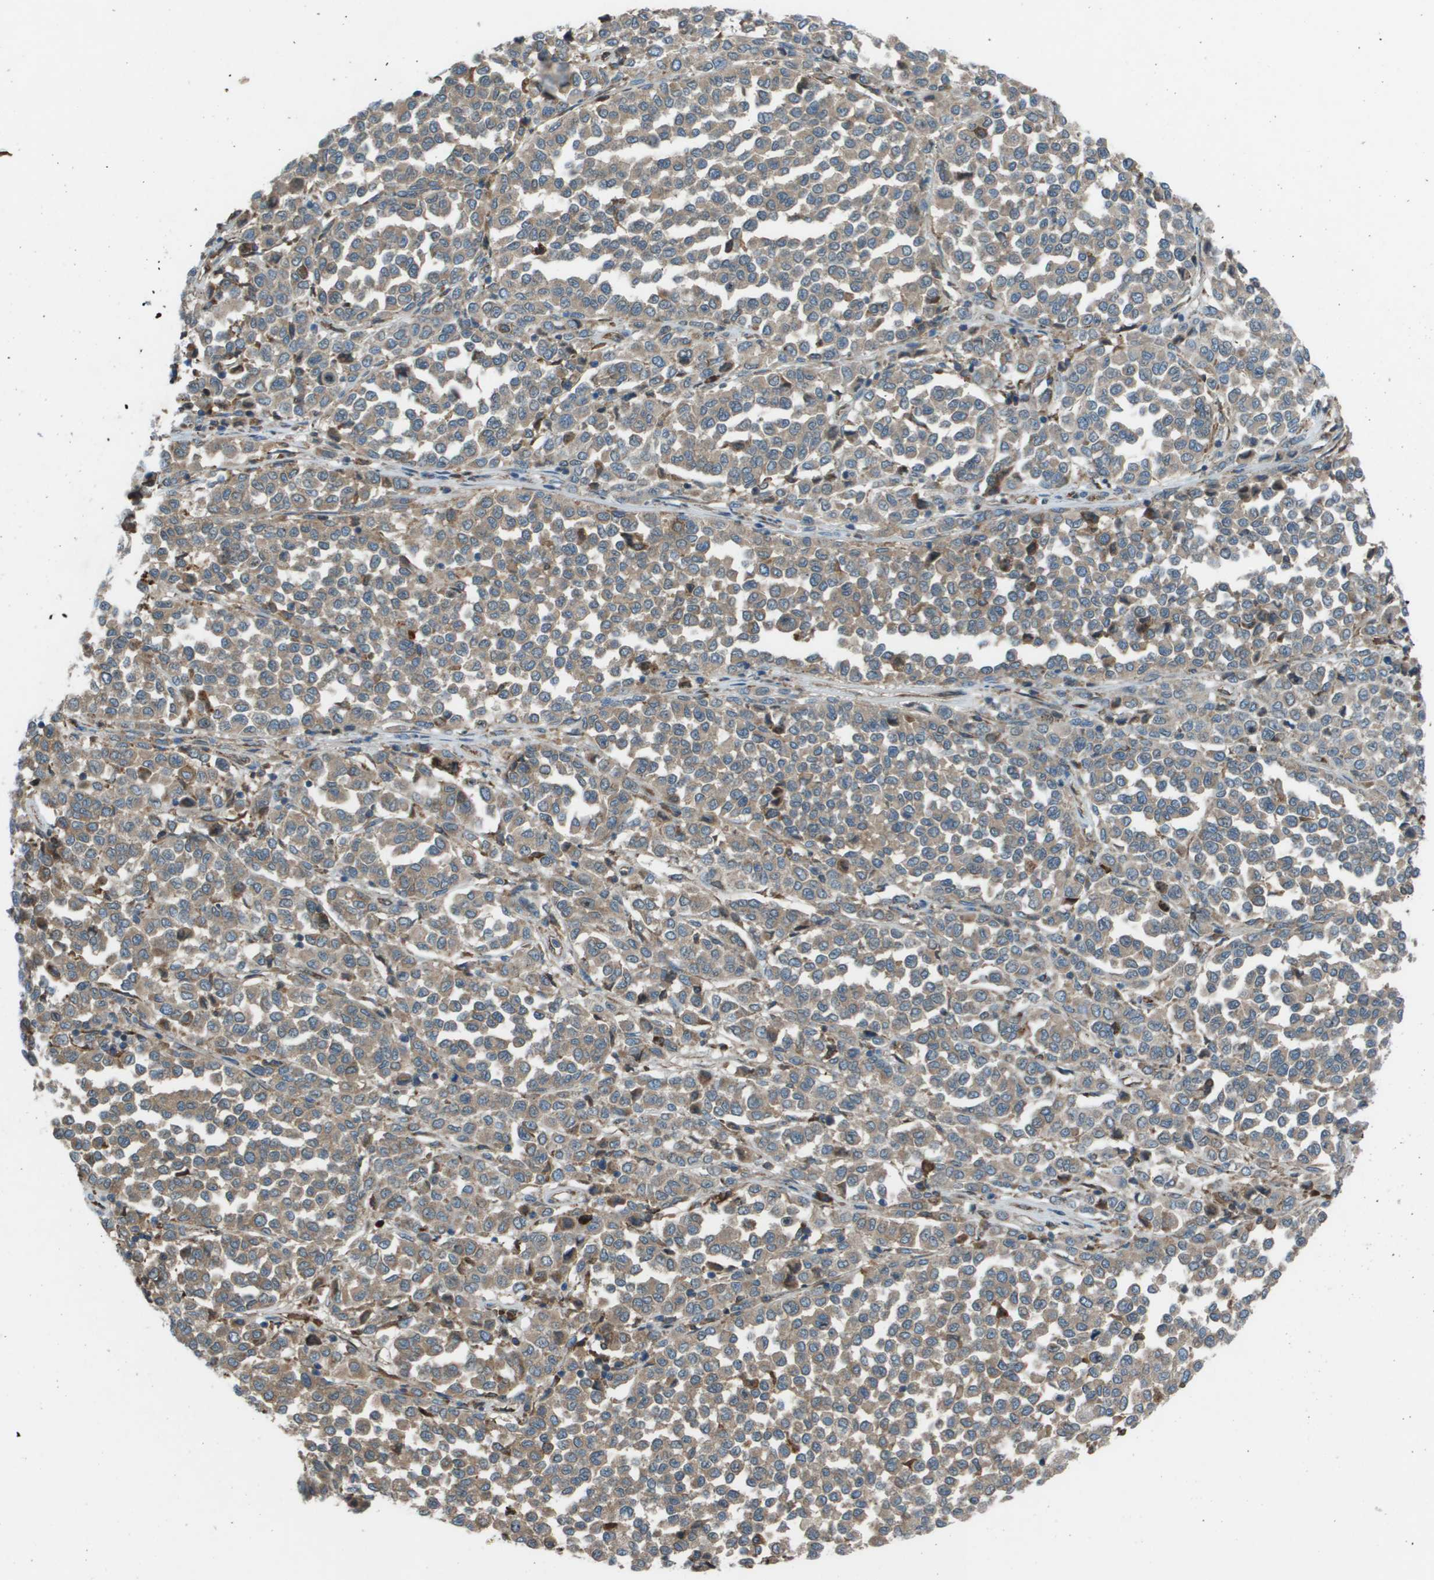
{"staining": {"intensity": "weak", "quantity": "25%-75%", "location": "cytoplasmic/membranous"}, "tissue": "melanoma", "cell_type": "Tumor cells", "image_type": "cancer", "snomed": [{"axis": "morphology", "description": "Malignant melanoma, Metastatic site"}, {"axis": "topography", "description": "Pancreas"}], "caption": "Melanoma was stained to show a protein in brown. There is low levels of weak cytoplasmic/membranous positivity in approximately 25%-75% of tumor cells.", "gene": "UTS2", "patient": {"sex": "female", "age": 30}}